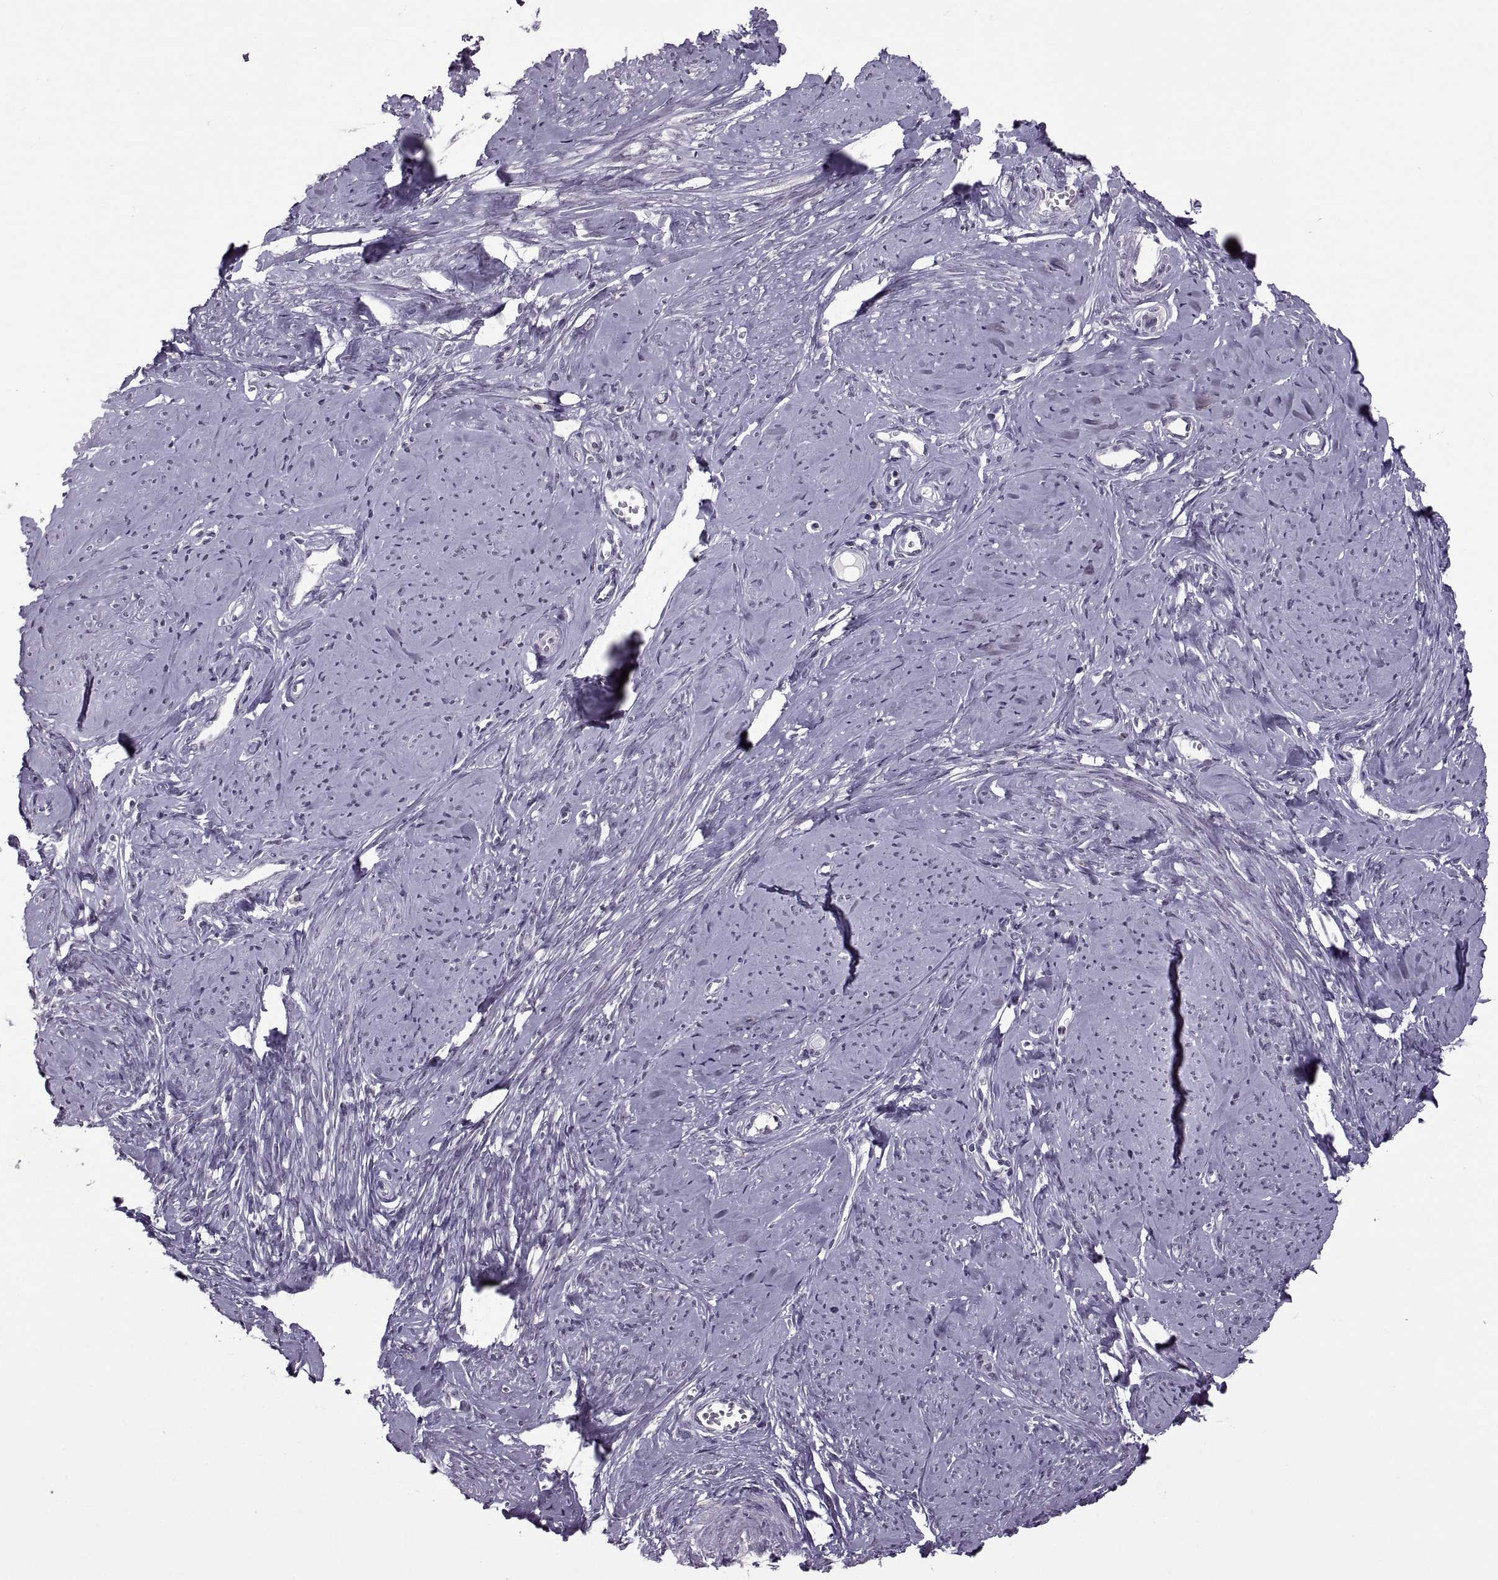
{"staining": {"intensity": "negative", "quantity": "none", "location": "none"}, "tissue": "smooth muscle", "cell_type": "Smooth muscle cells", "image_type": "normal", "snomed": [{"axis": "morphology", "description": "Normal tissue, NOS"}, {"axis": "topography", "description": "Smooth muscle"}], "caption": "DAB immunohistochemical staining of unremarkable human smooth muscle demonstrates no significant positivity in smooth muscle cells.", "gene": "OTP", "patient": {"sex": "female", "age": 48}}